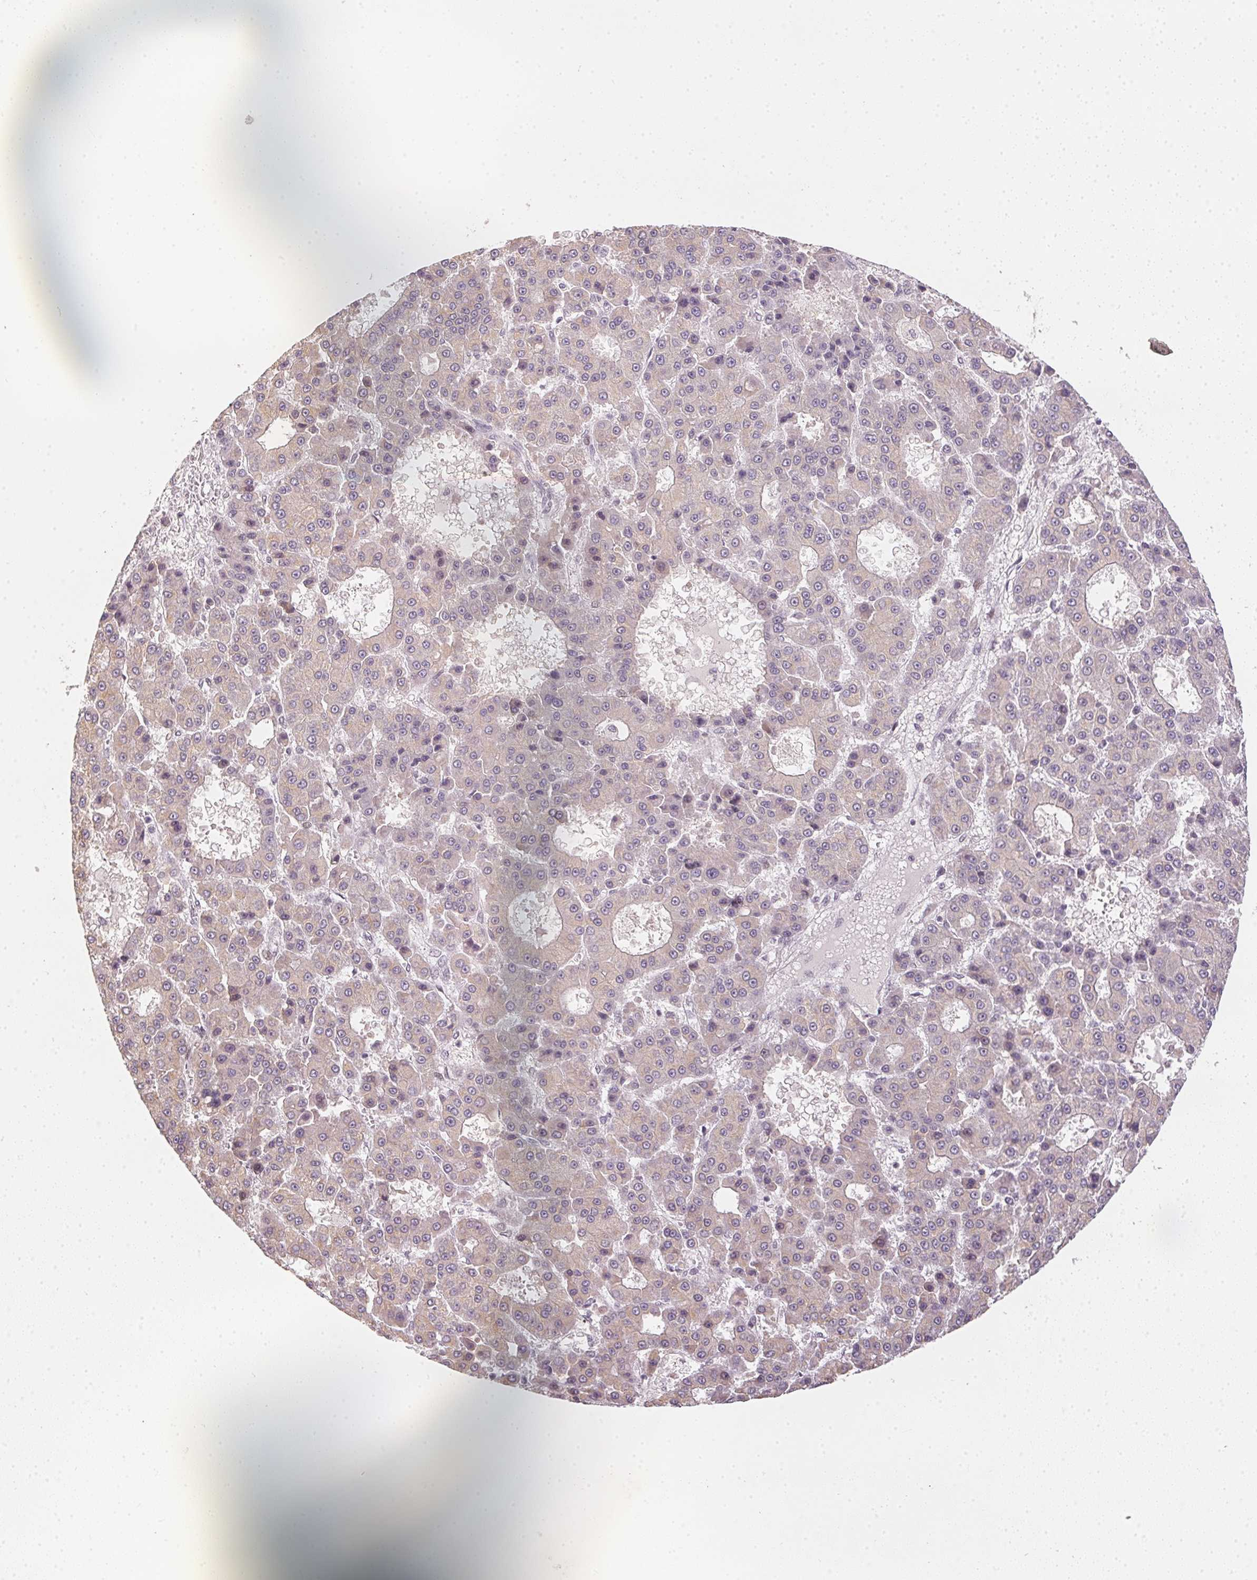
{"staining": {"intensity": "negative", "quantity": "none", "location": "none"}, "tissue": "liver cancer", "cell_type": "Tumor cells", "image_type": "cancer", "snomed": [{"axis": "morphology", "description": "Carcinoma, Hepatocellular, NOS"}, {"axis": "topography", "description": "Liver"}], "caption": "Protein analysis of liver cancer (hepatocellular carcinoma) shows no significant staining in tumor cells. (Brightfield microscopy of DAB IHC at high magnification).", "gene": "KDM4D", "patient": {"sex": "male", "age": 70}}